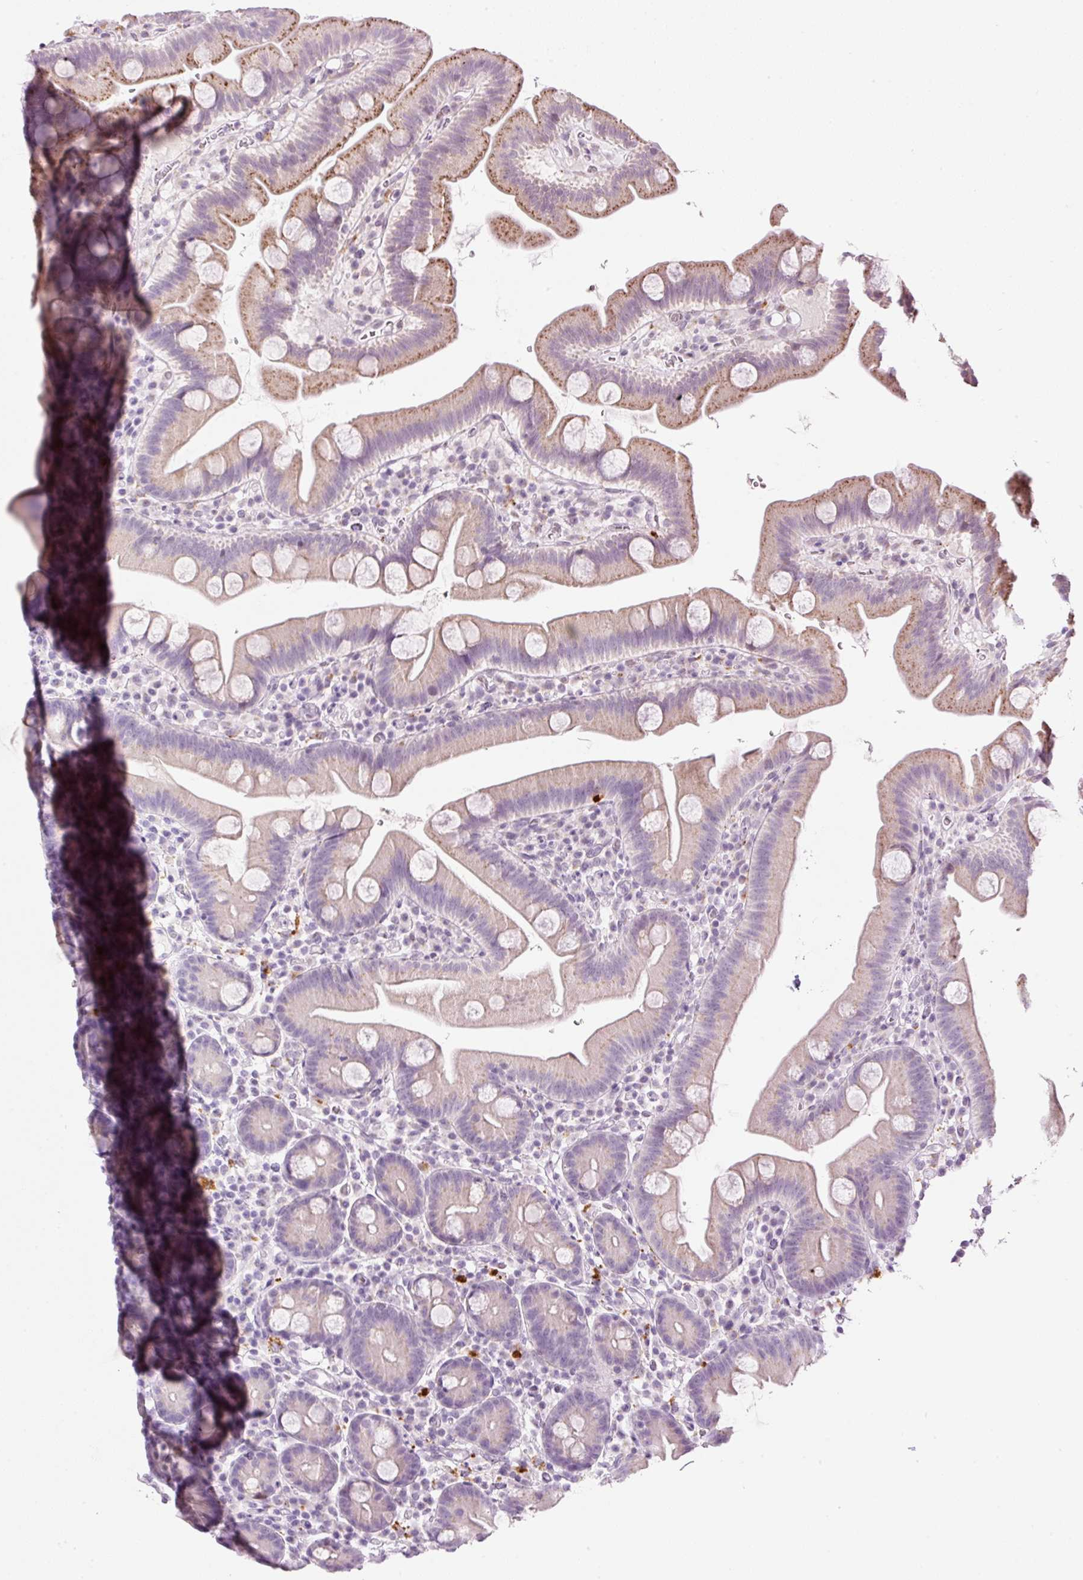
{"staining": {"intensity": "moderate", "quantity": "<25%", "location": "cytoplasmic/membranous"}, "tissue": "small intestine", "cell_type": "Glandular cells", "image_type": "normal", "snomed": [{"axis": "morphology", "description": "Normal tissue, NOS"}, {"axis": "topography", "description": "Small intestine"}], "caption": "Small intestine was stained to show a protein in brown. There is low levels of moderate cytoplasmic/membranous positivity in about <25% of glandular cells. The staining was performed using DAB to visualize the protein expression in brown, while the nuclei were stained in blue with hematoxylin (Magnification: 20x).", "gene": "ZNF639", "patient": {"sex": "female", "age": 68}}